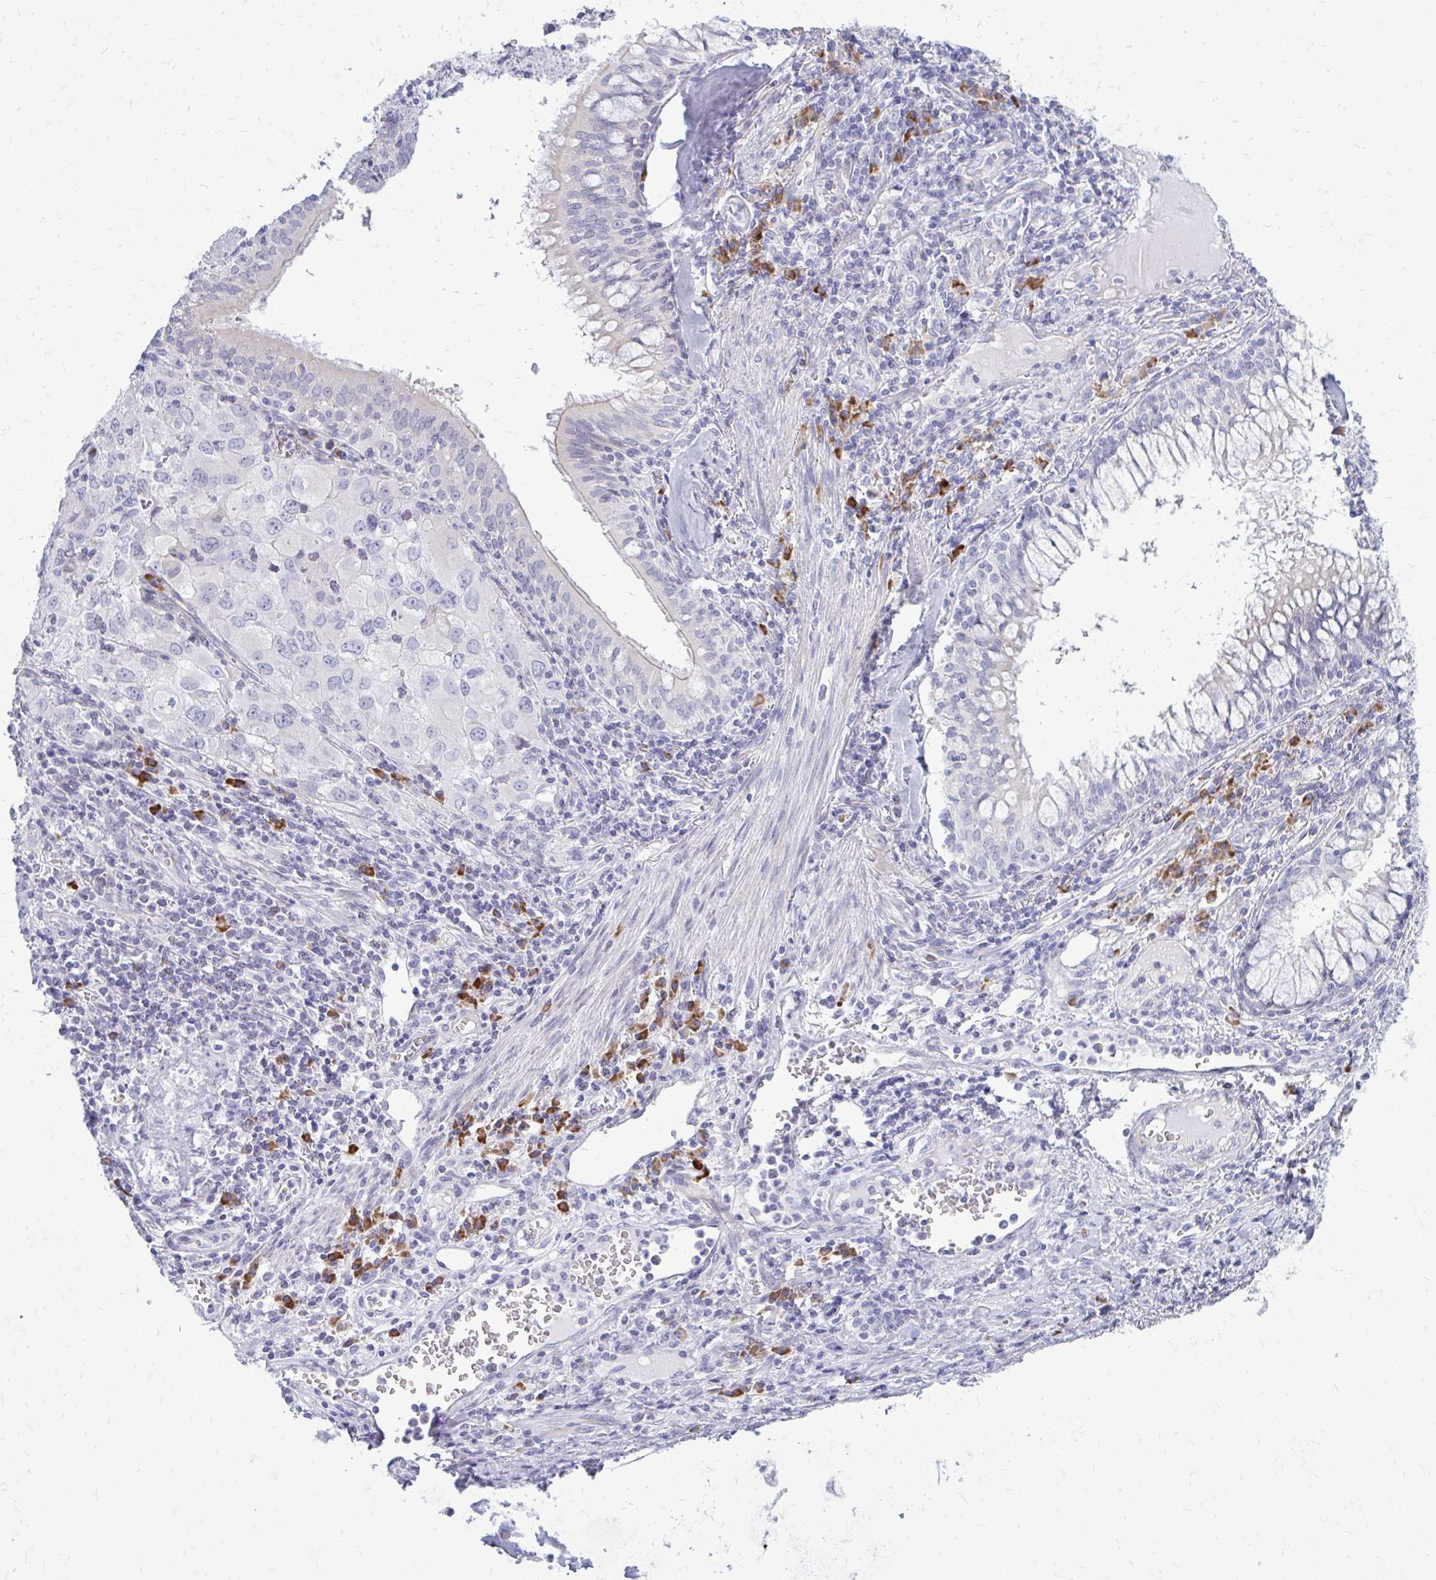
{"staining": {"intensity": "negative", "quantity": "none", "location": "none"}, "tissue": "lung cancer", "cell_type": "Tumor cells", "image_type": "cancer", "snomed": [{"axis": "morphology", "description": "Adenocarcinoma, NOS"}, {"axis": "morphology", "description": "Adenocarcinoma, metastatic, NOS"}, {"axis": "topography", "description": "Lymph node"}, {"axis": "topography", "description": "Lung"}], "caption": "Lung cancer was stained to show a protein in brown. There is no significant expression in tumor cells.", "gene": "TSPEAR", "patient": {"sex": "female", "age": 42}}